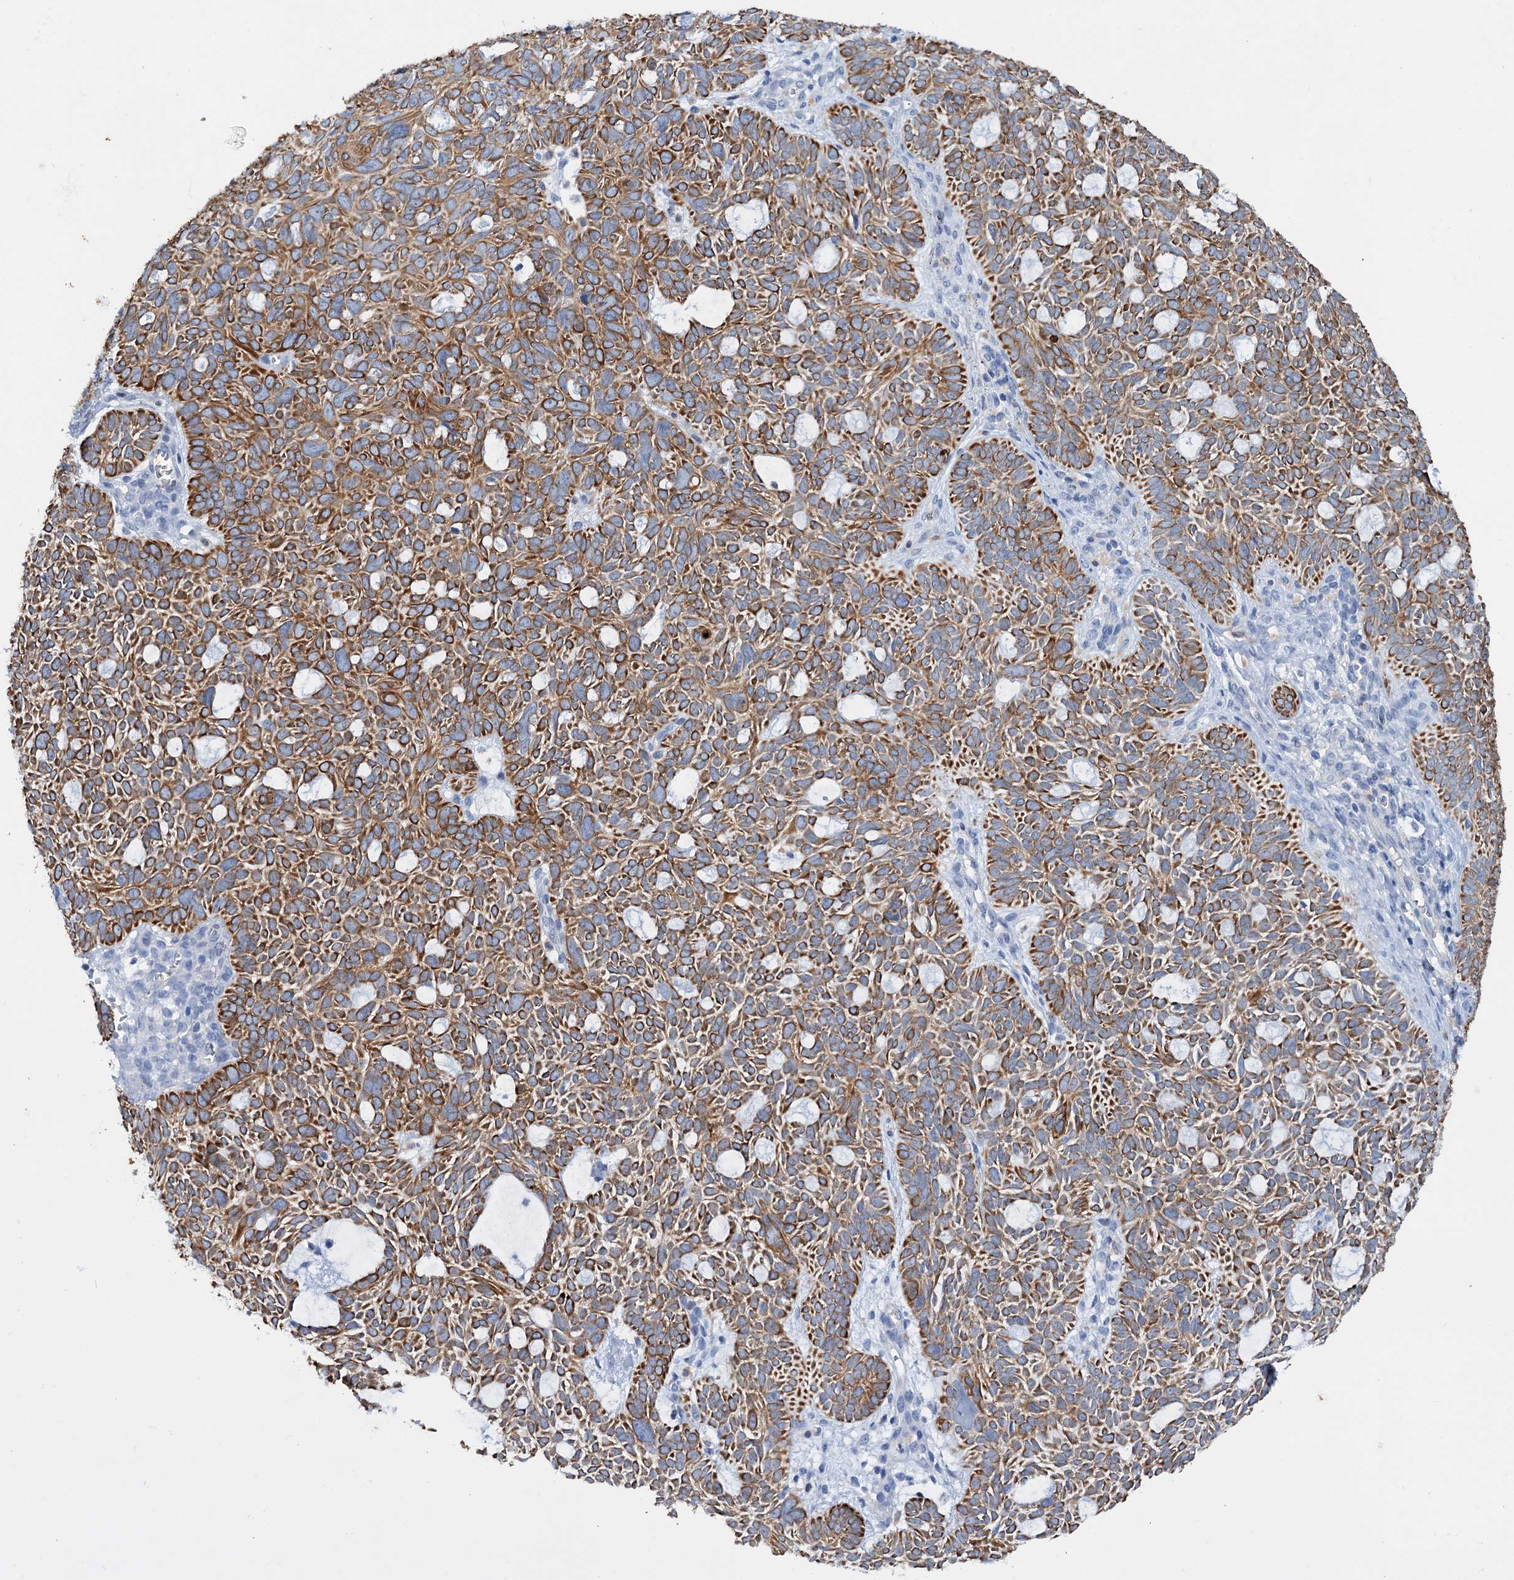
{"staining": {"intensity": "moderate", "quantity": ">75%", "location": "cytoplasmic/membranous"}, "tissue": "skin cancer", "cell_type": "Tumor cells", "image_type": "cancer", "snomed": [{"axis": "morphology", "description": "Basal cell carcinoma"}, {"axis": "topography", "description": "Skin"}], "caption": "Protein staining reveals moderate cytoplasmic/membranous positivity in about >75% of tumor cells in skin basal cell carcinoma.", "gene": "FAAP20", "patient": {"sex": "male", "age": 69}}